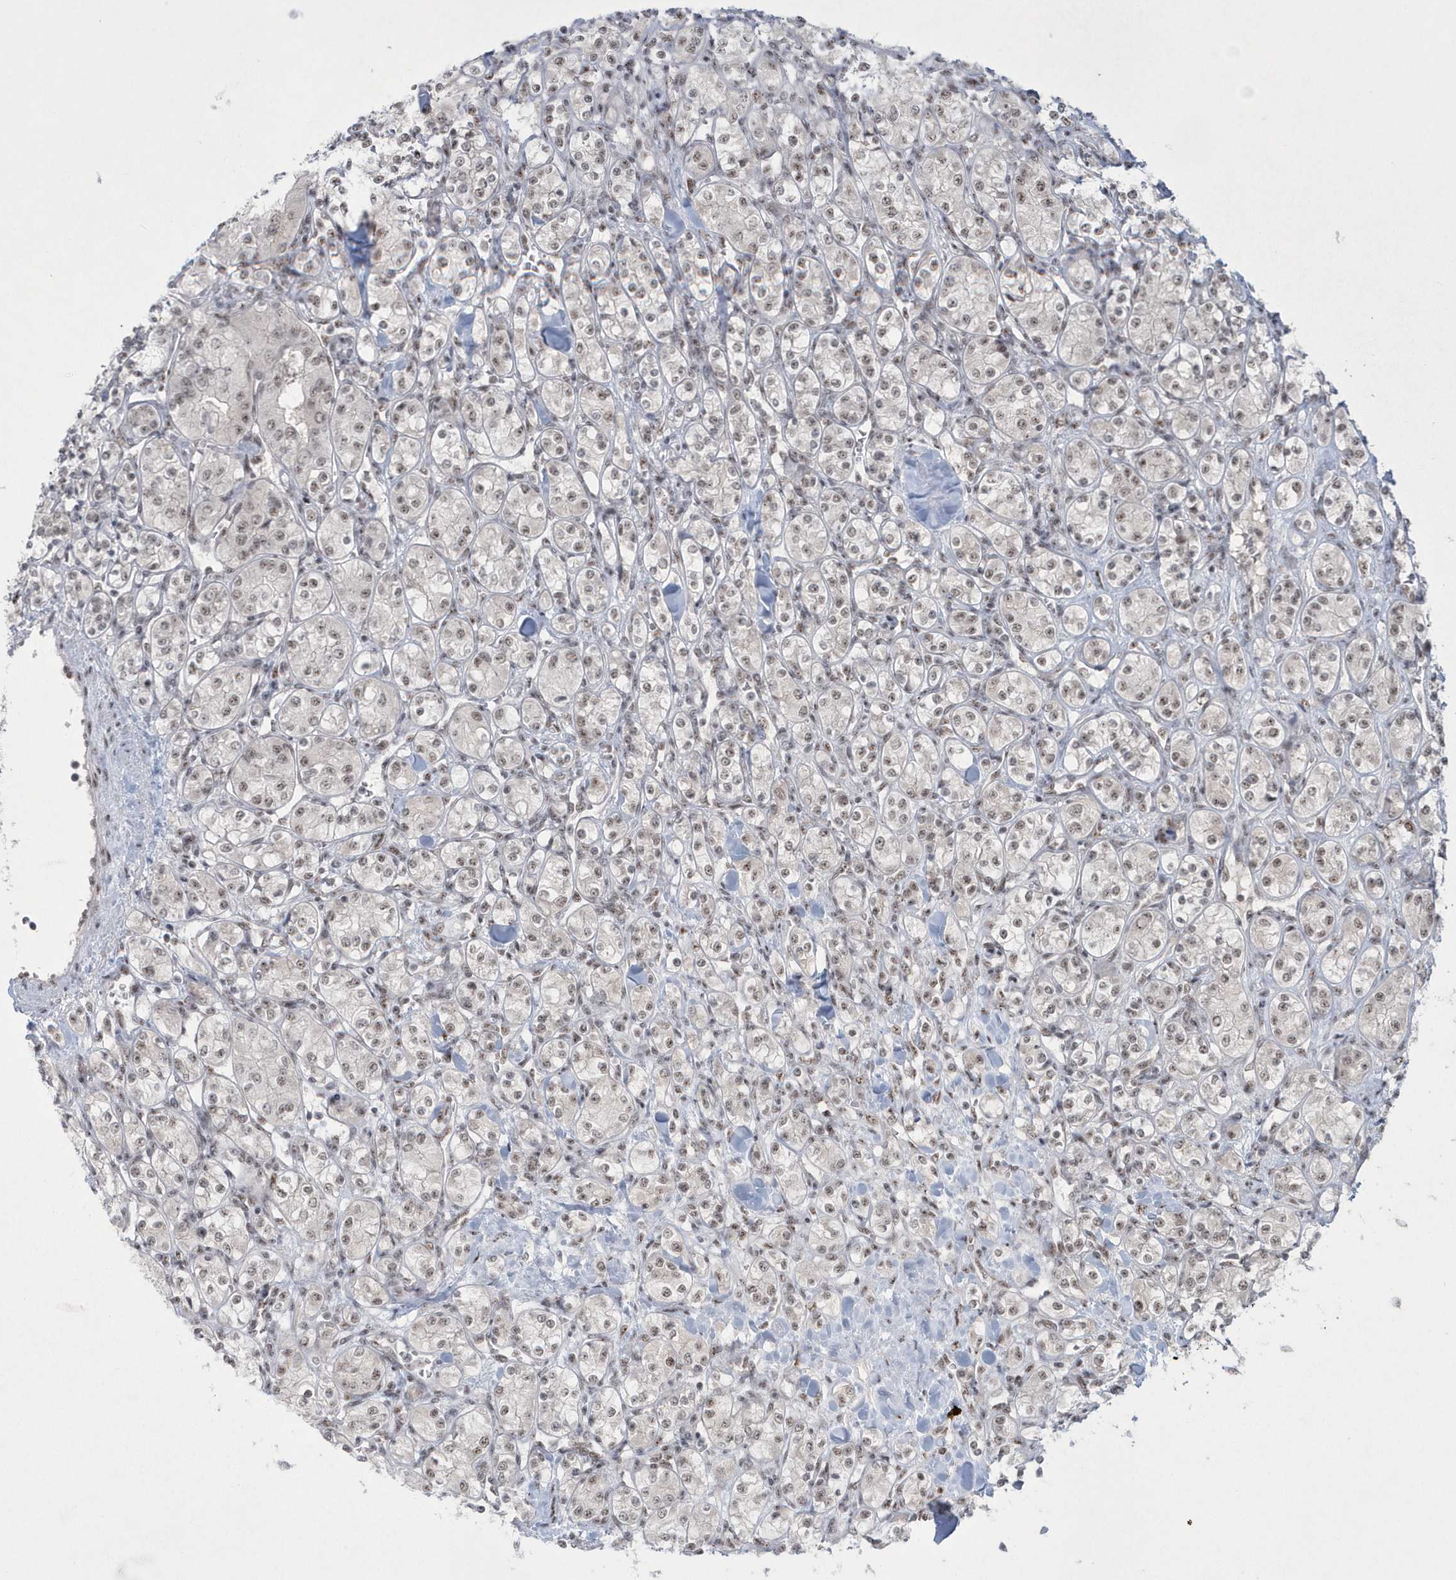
{"staining": {"intensity": "weak", "quantity": ">75%", "location": "nuclear"}, "tissue": "renal cancer", "cell_type": "Tumor cells", "image_type": "cancer", "snomed": [{"axis": "morphology", "description": "Adenocarcinoma, NOS"}, {"axis": "topography", "description": "Kidney"}], "caption": "Immunohistochemistry (IHC) micrograph of neoplastic tissue: human adenocarcinoma (renal) stained using immunohistochemistry exhibits low levels of weak protein expression localized specifically in the nuclear of tumor cells, appearing as a nuclear brown color.", "gene": "KDM6B", "patient": {"sex": "male", "age": 77}}